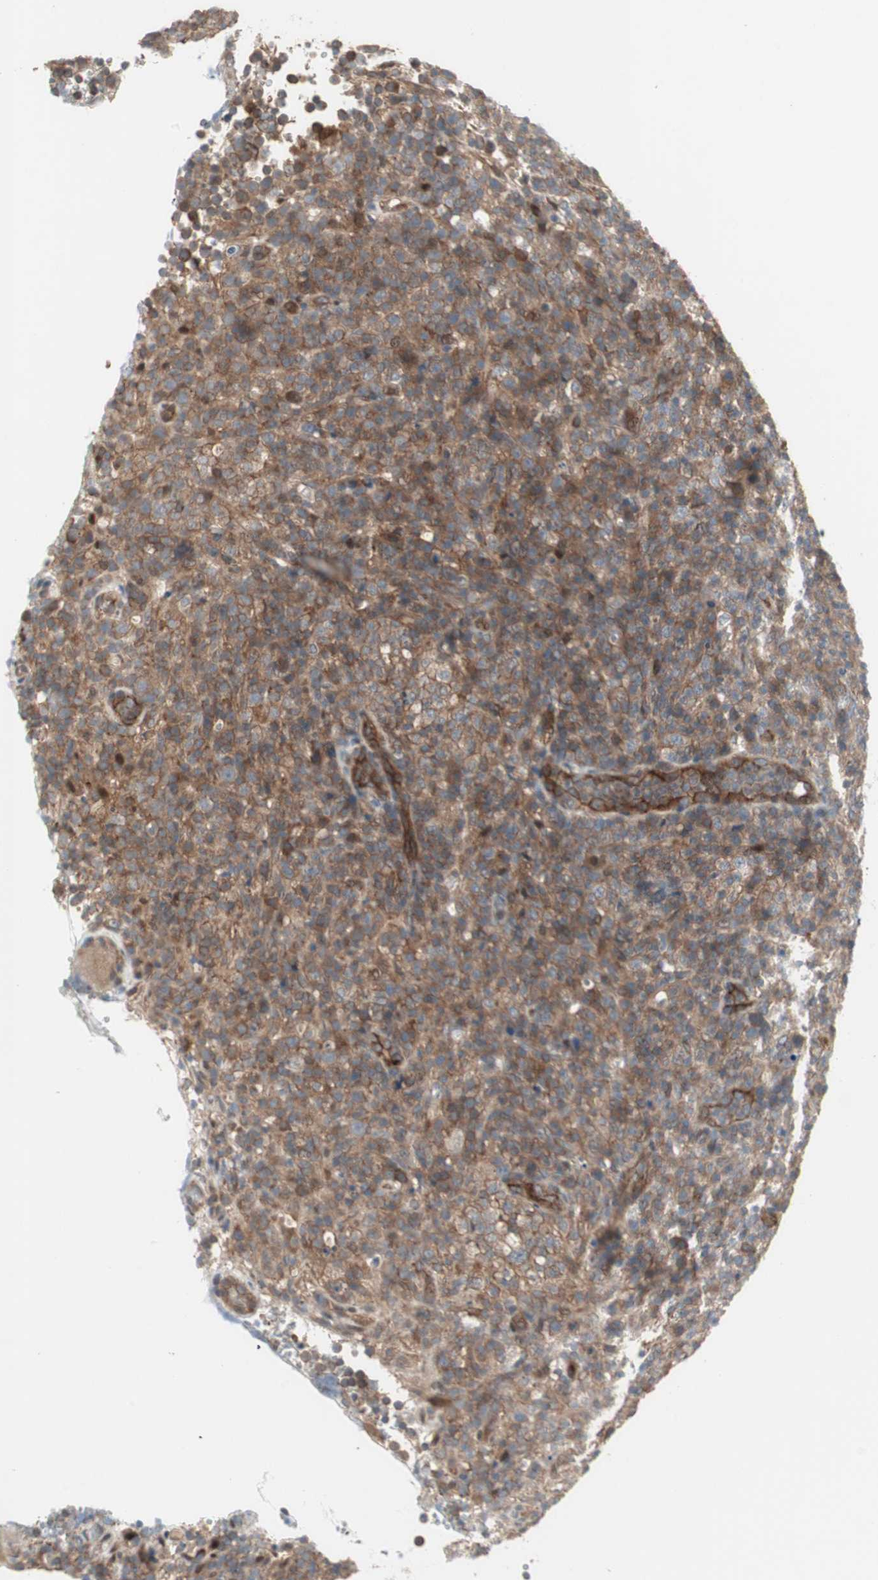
{"staining": {"intensity": "moderate", "quantity": ">75%", "location": "cytoplasmic/membranous"}, "tissue": "lymphoma", "cell_type": "Tumor cells", "image_type": "cancer", "snomed": [{"axis": "morphology", "description": "Malignant lymphoma, non-Hodgkin's type, High grade"}, {"axis": "topography", "description": "Lymph node"}], "caption": "High-grade malignant lymphoma, non-Hodgkin's type tissue displays moderate cytoplasmic/membranous expression in about >75% of tumor cells, visualized by immunohistochemistry.", "gene": "PFDN1", "patient": {"sex": "female", "age": 76}}